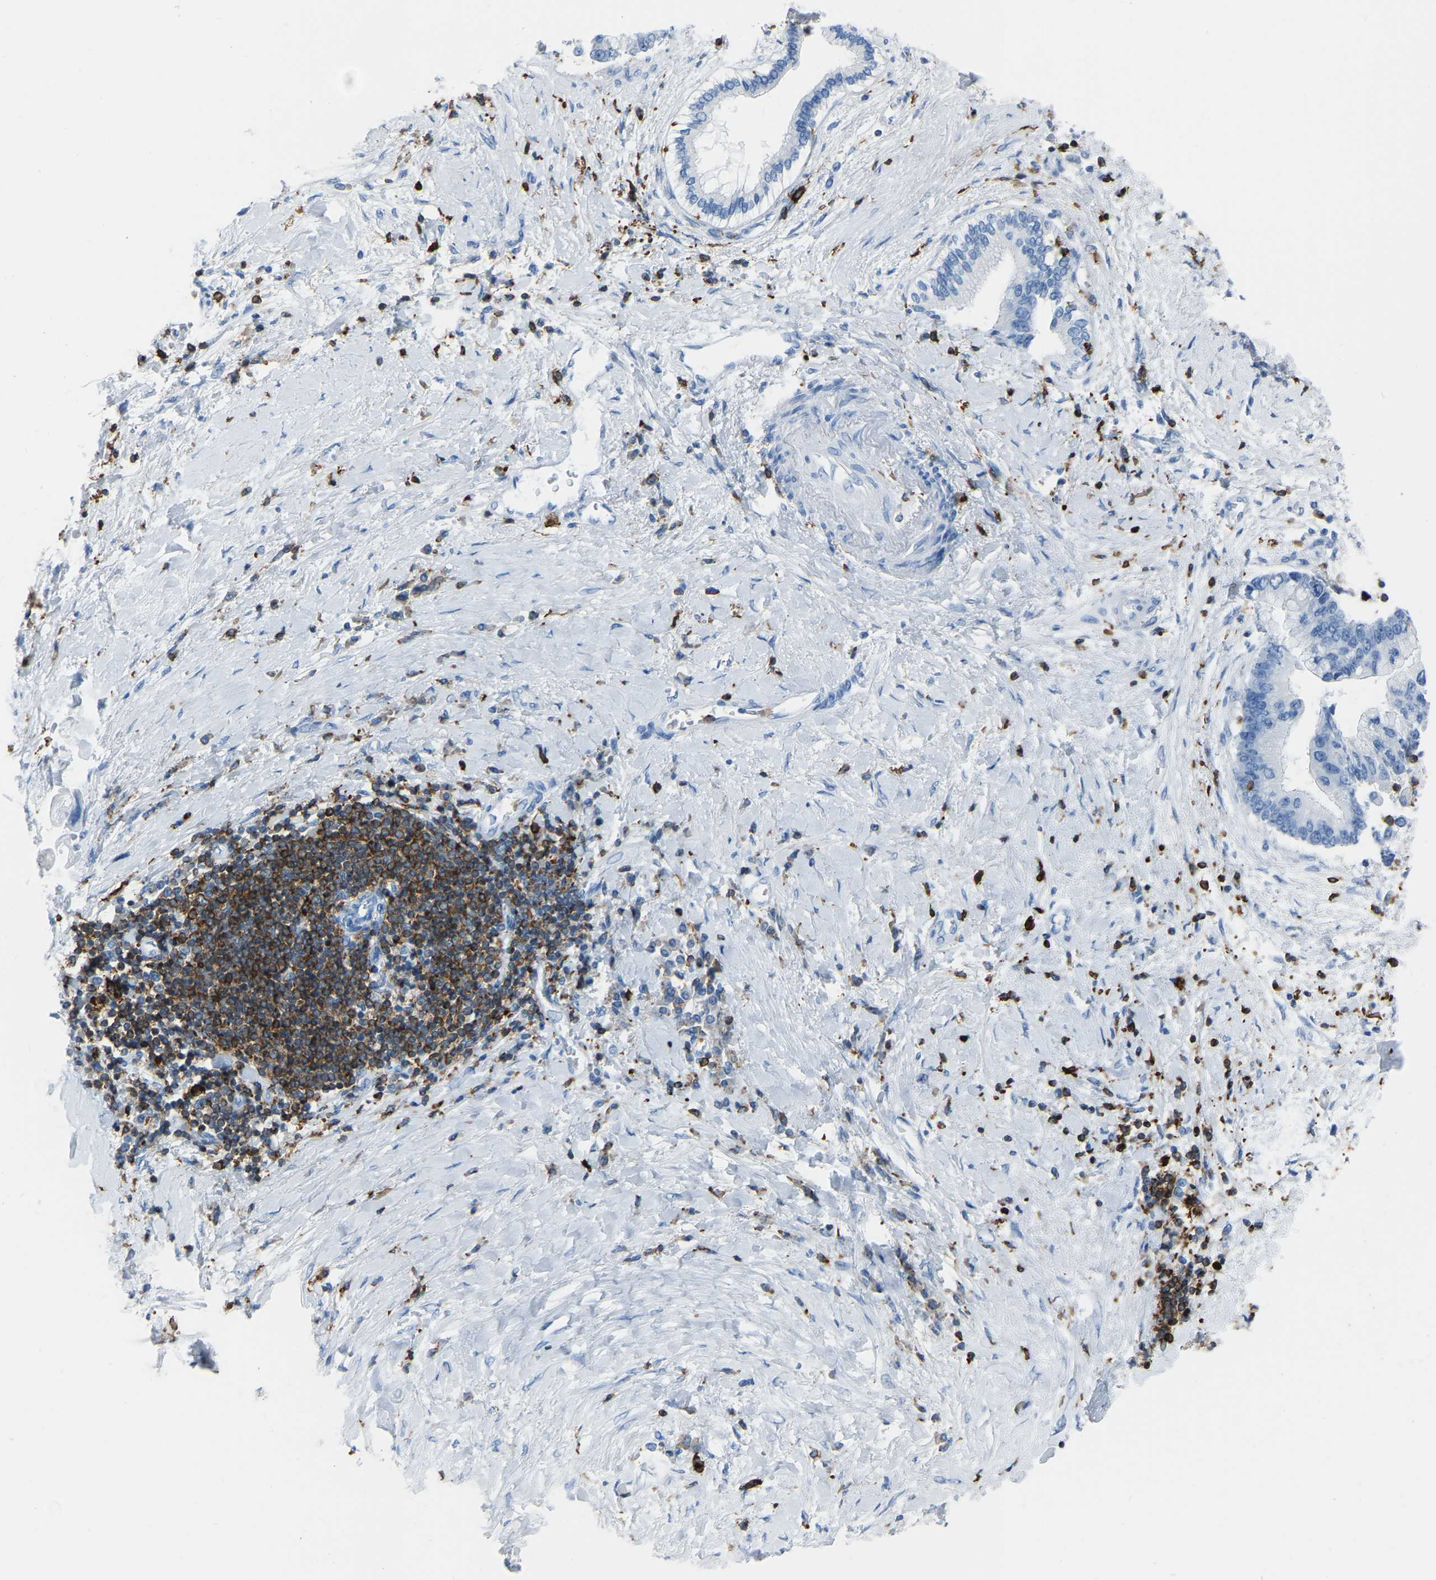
{"staining": {"intensity": "negative", "quantity": "none", "location": "none"}, "tissue": "liver cancer", "cell_type": "Tumor cells", "image_type": "cancer", "snomed": [{"axis": "morphology", "description": "Cholangiocarcinoma"}, {"axis": "topography", "description": "Liver"}], "caption": "Human liver cancer stained for a protein using immunohistochemistry shows no staining in tumor cells.", "gene": "LSP1", "patient": {"sex": "male", "age": 50}}